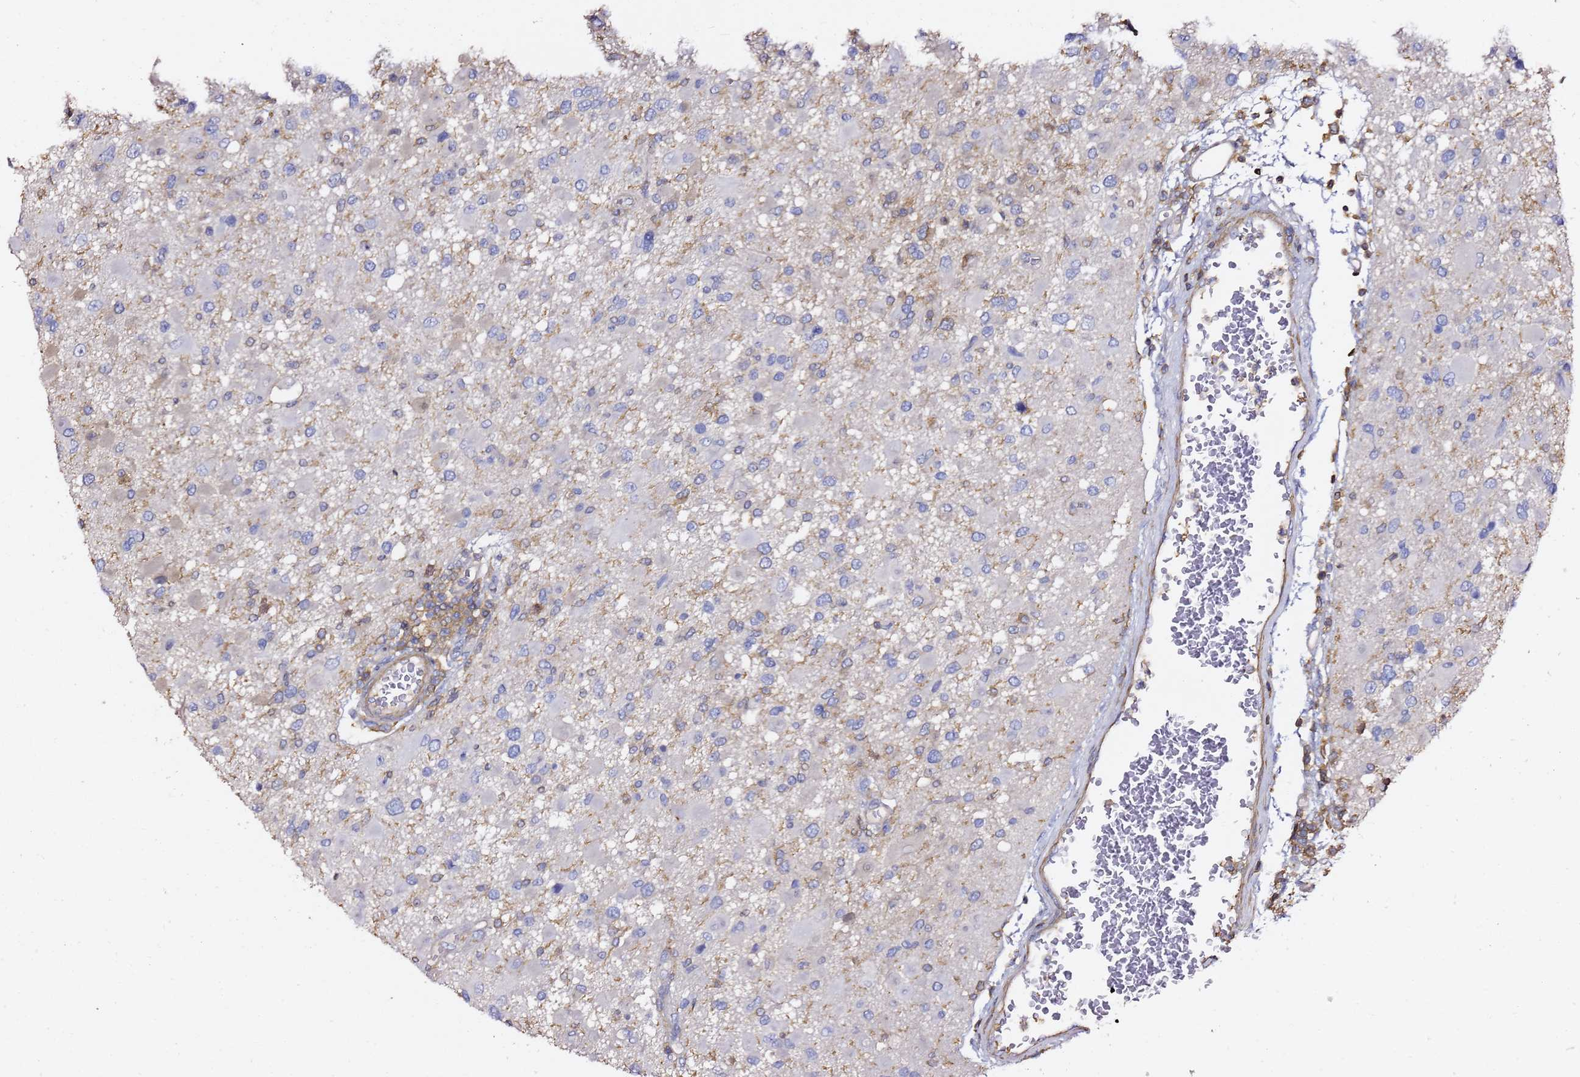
{"staining": {"intensity": "negative", "quantity": "none", "location": "none"}, "tissue": "glioma", "cell_type": "Tumor cells", "image_type": "cancer", "snomed": [{"axis": "morphology", "description": "Glioma, malignant, High grade"}, {"axis": "topography", "description": "Brain"}], "caption": "DAB (3,3'-diaminobenzidine) immunohistochemical staining of human glioma reveals no significant positivity in tumor cells. The staining is performed using DAB (3,3'-diaminobenzidine) brown chromogen with nuclei counter-stained in using hematoxylin.", "gene": "ZFP36L2", "patient": {"sex": "male", "age": 53}}